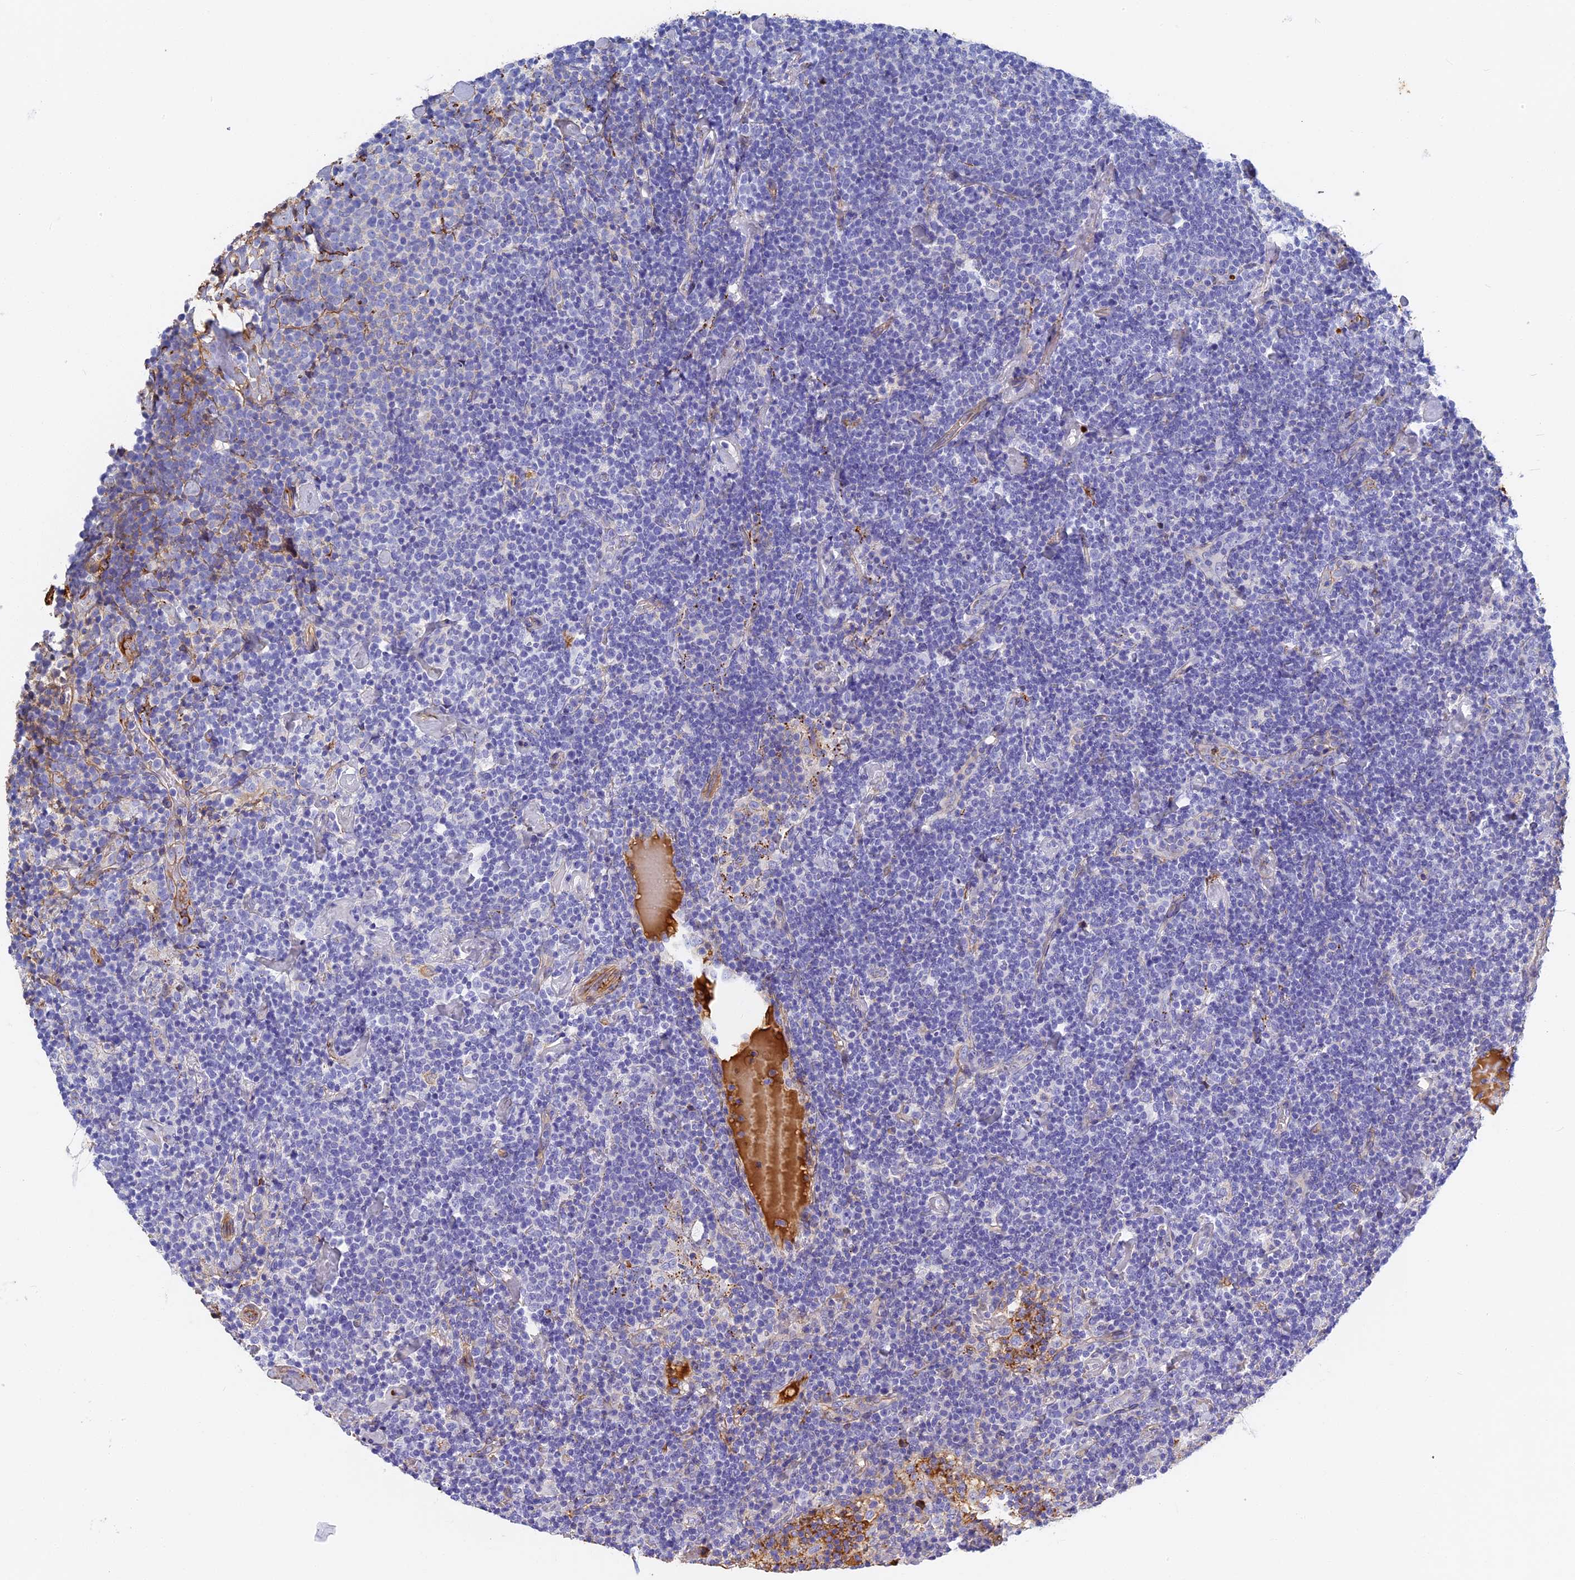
{"staining": {"intensity": "negative", "quantity": "none", "location": "none"}, "tissue": "lymphoma", "cell_type": "Tumor cells", "image_type": "cancer", "snomed": [{"axis": "morphology", "description": "Malignant lymphoma, non-Hodgkin's type, High grade"}, {"axis": "topography", "description": "Lymph node"}], "caption": "Immunohistochemical staining of lymphoma demonstrates no significant staining in tumor cells. Brightfield microscopy of immunohistochemistry (IHC) stained with DAB (brown) and hematoxylin (blue), captured at high magnification.", "gene": "ITIH1", "patient": {"sex": "male", "age": 61}}